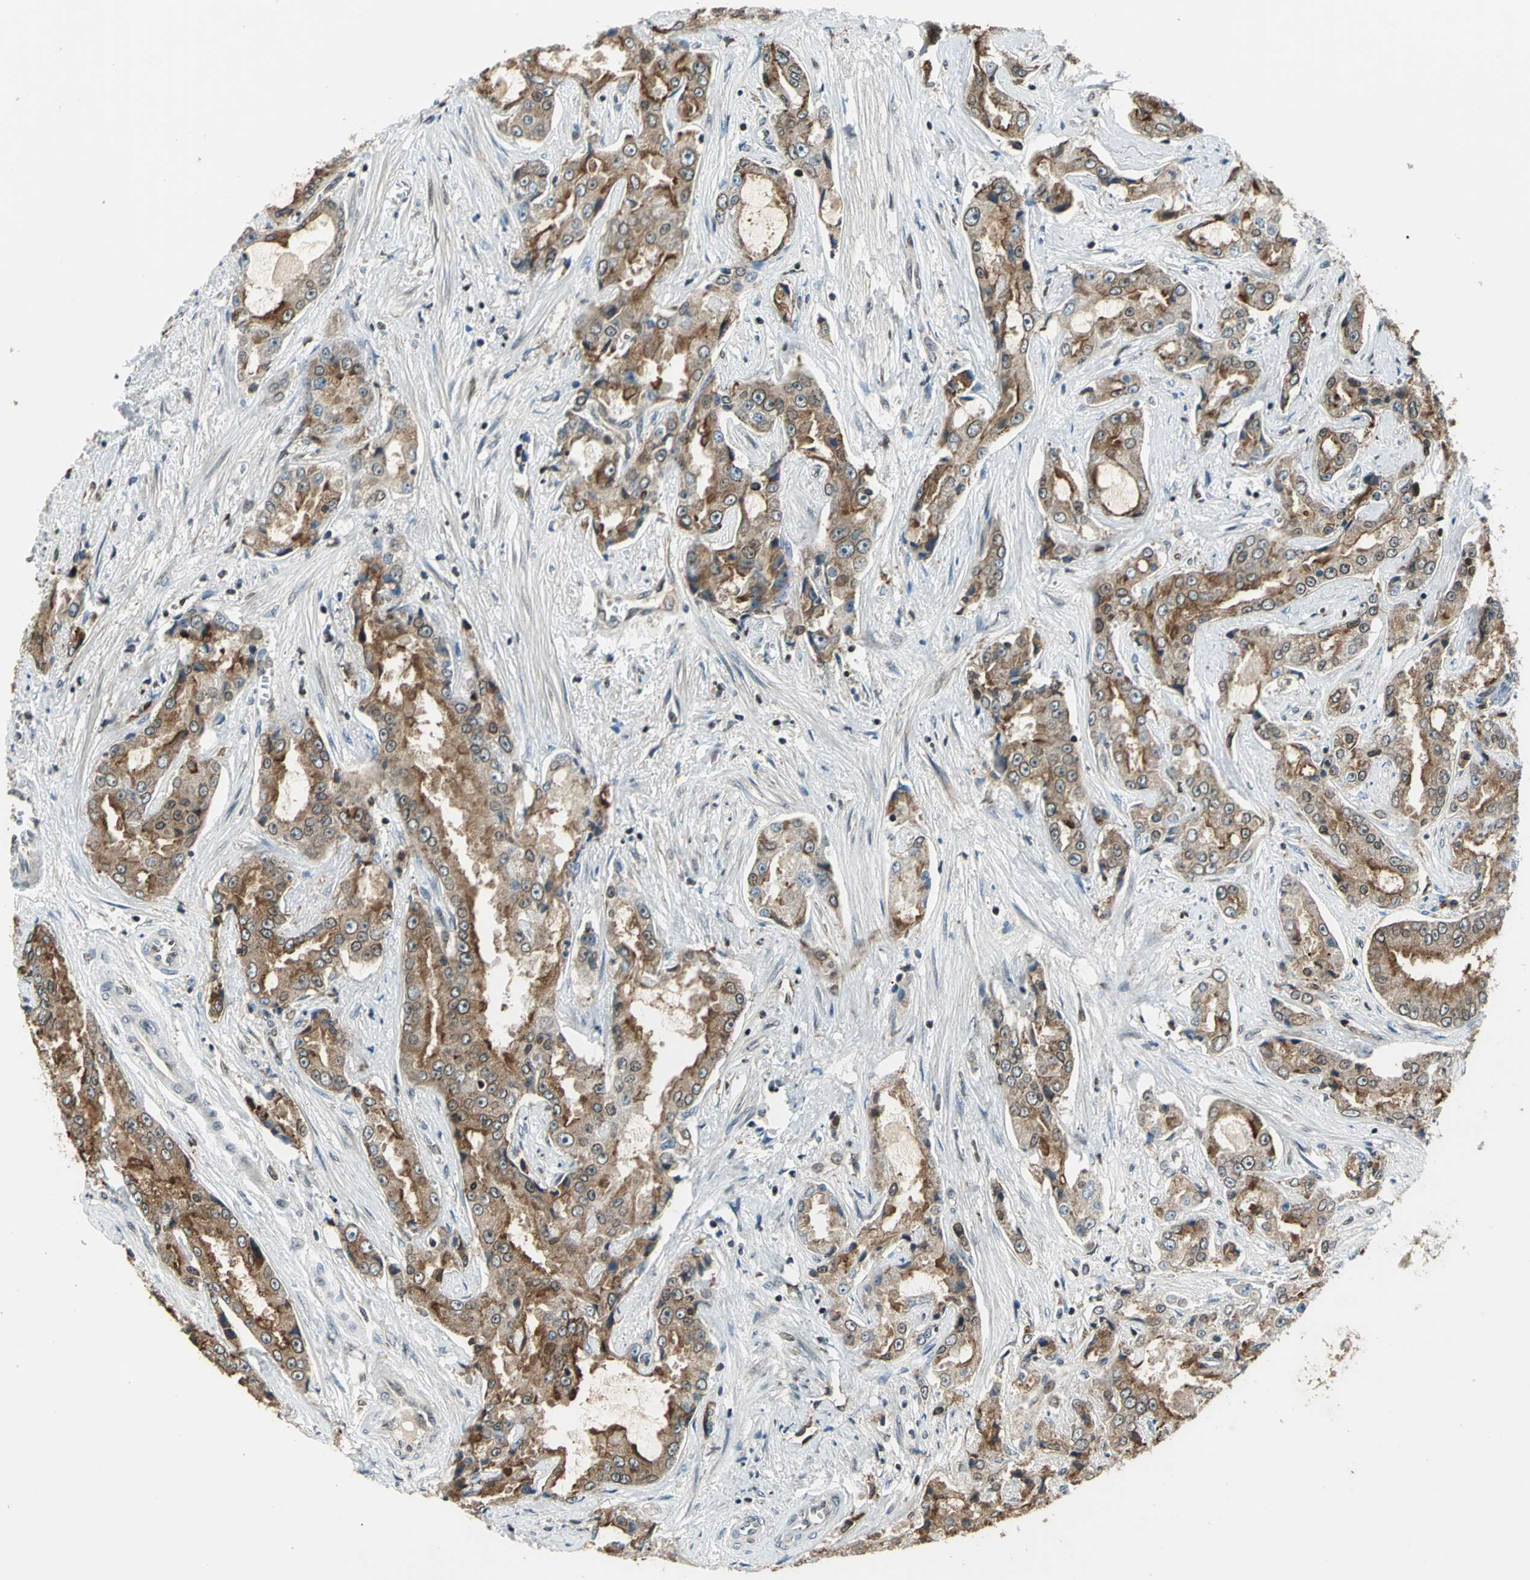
{"staining": {"intensity": "moderate", "quantity": "25%-75%", "location": "cytoplasmic/membranous"}, "tissue": "prostate cancer", "cell_type": "Tumor cells", "image_type": "cancer", "snomed": [{"axis": "morphology", "description": "Adenocarcinoma, High grade"}, {"axis": "topography", "description": "Prostate"}], "caption": "Immunohistochemistry photomicrograph of neoplastic tissue: human adenocarcinoma (high-grade) (prostate) stained using immunohistochemistry reveals medium levels of moderate protein expression localized specifically in the cytoplasmic/membranous of tumor cells, appearing as a cytoplasmic/membranous brown color.", "gene": "BRIP1", "patient": {"sex": "male", "age": 73}}